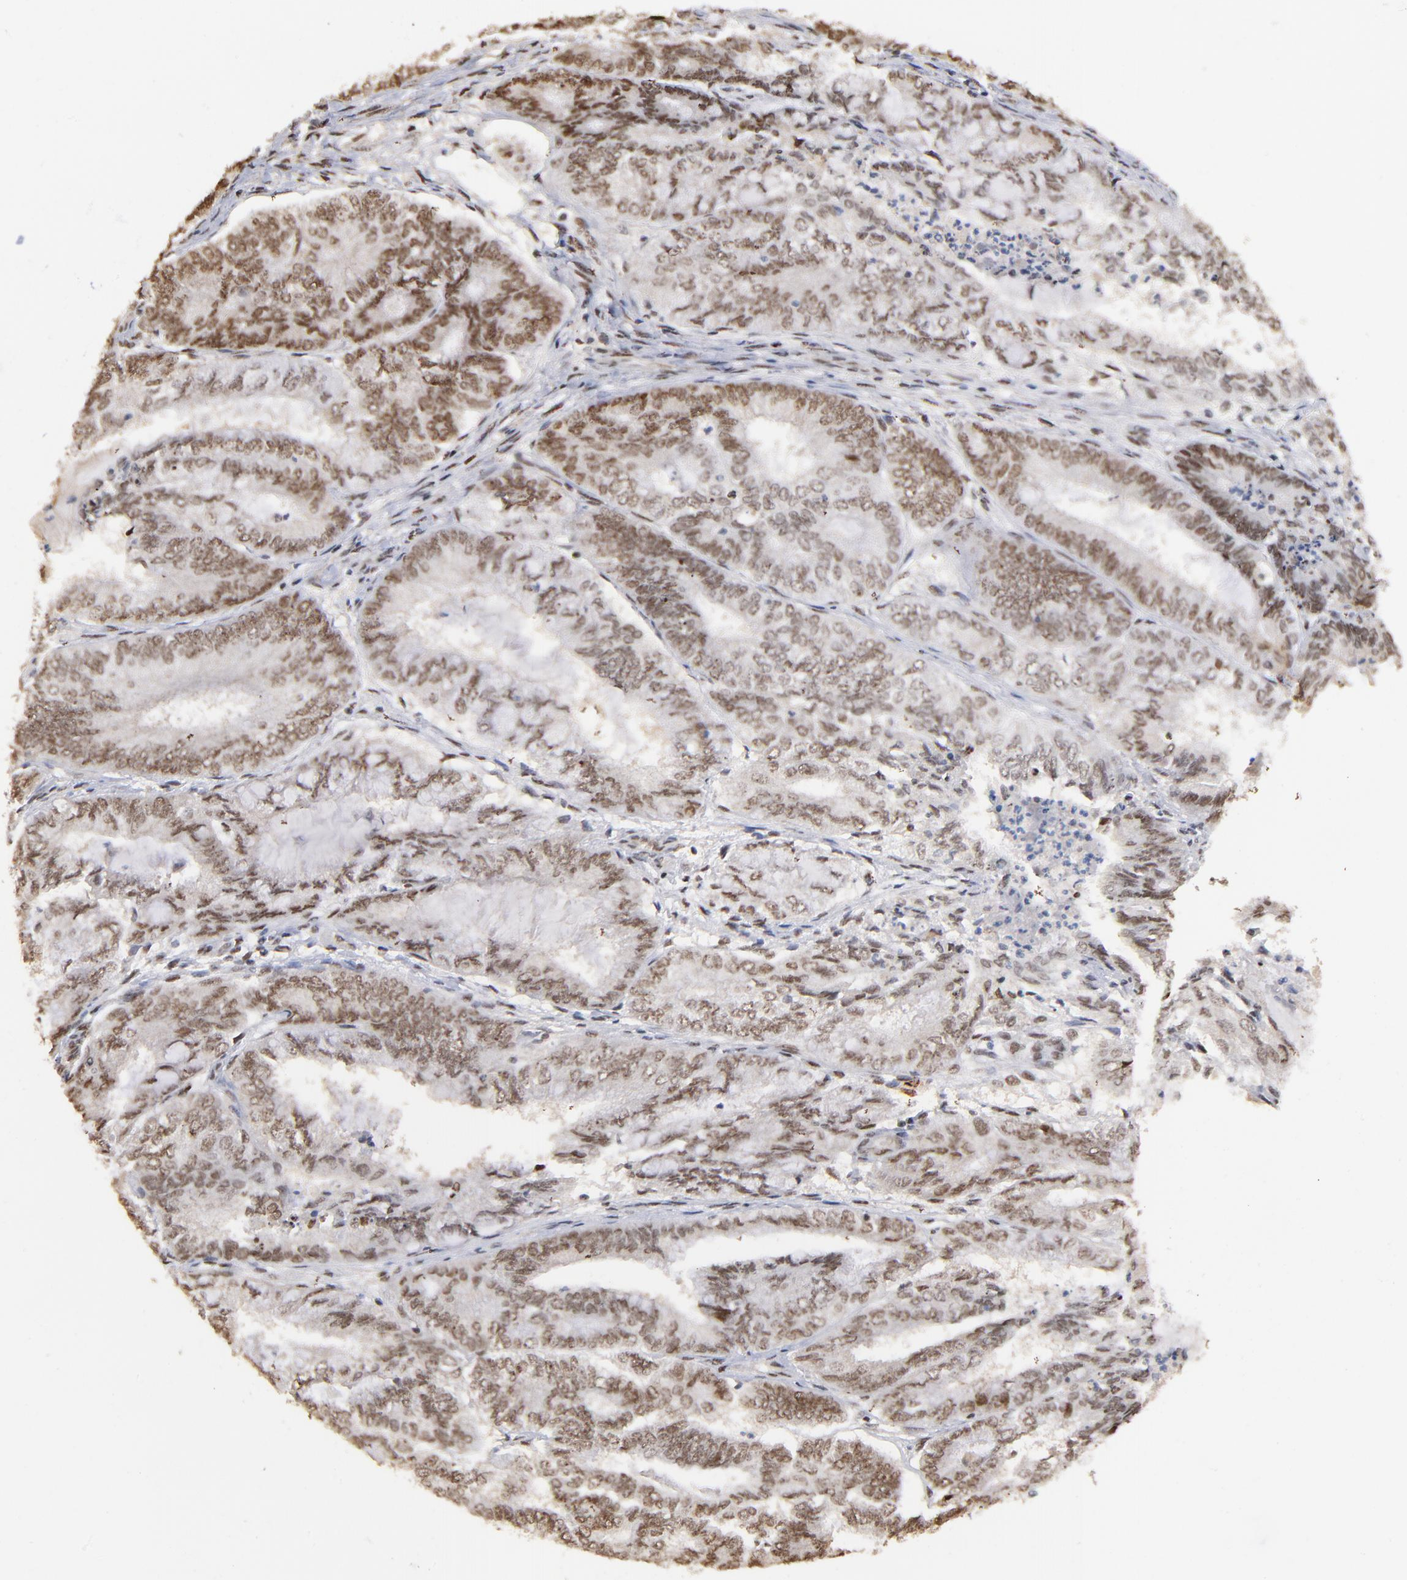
{"staining": {"intensity": "moderate", "quantity": ">75%", "location": "nuclear"}, "tissue": "endometrial cancer", "cell_type": "Tumor cells", "image_type": "cancer", "snomed": [{"axis": "morphology", "description": "Adenocarcinoma, NOS"}, {"axis": "topography", "description": "Endometrium"}], "caption": "DAB immunohistochemical staining of human endometrial cancer exhibits moderate nuclear protein positivity in approximately >75% of tumor cells.", "gene": "ZNF146", "patient": {"sex": "female", "age": 59}}